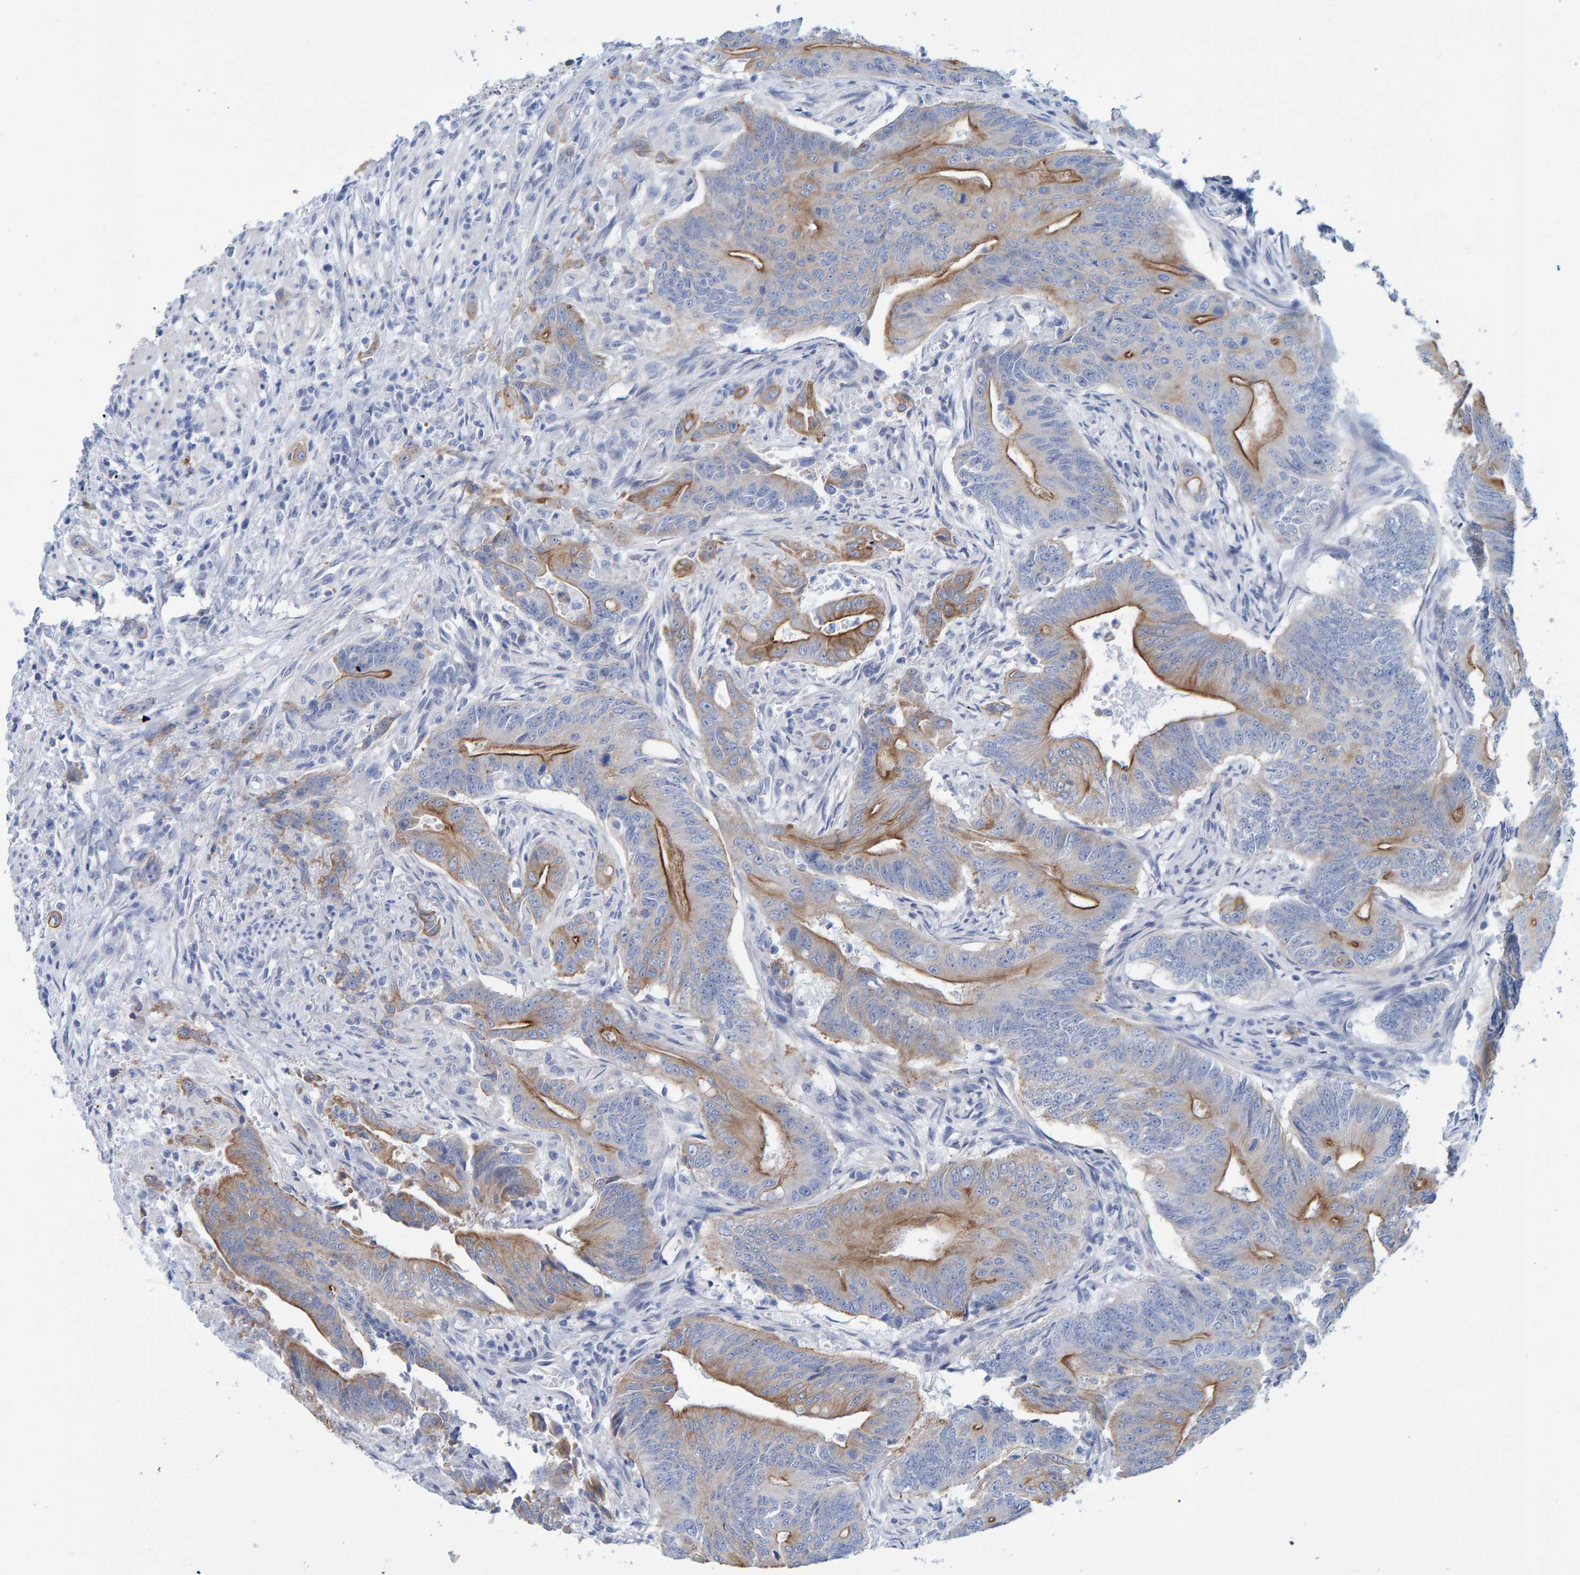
{"staining": {"intensity": "moderate", "quantity": "25%-75%", "location": "cytoplasmic/membranous"}, "tissue": "colorectal cancer", "cell_type": "Tumor cells", "image_type": "cancer", "snomed": [{"axis": "morphology", "description": "Adenoma, NOS"}, {"axis": "morphology", "description": "Adenocarcinoma, NOS"}, {"axis": "topography", "description": "Colon"}], "caption": "Adenoma (colorectal) stained with DAB (3,3'-diaminobenzidine) immunohistochemistry exhibits medium levels of moderate cytoplasmic/membranous positivity in approximately 25%-75% of tumor cells.", "gene": "JAKMIP3", "patient": {"sex": "male", "age": 79}}